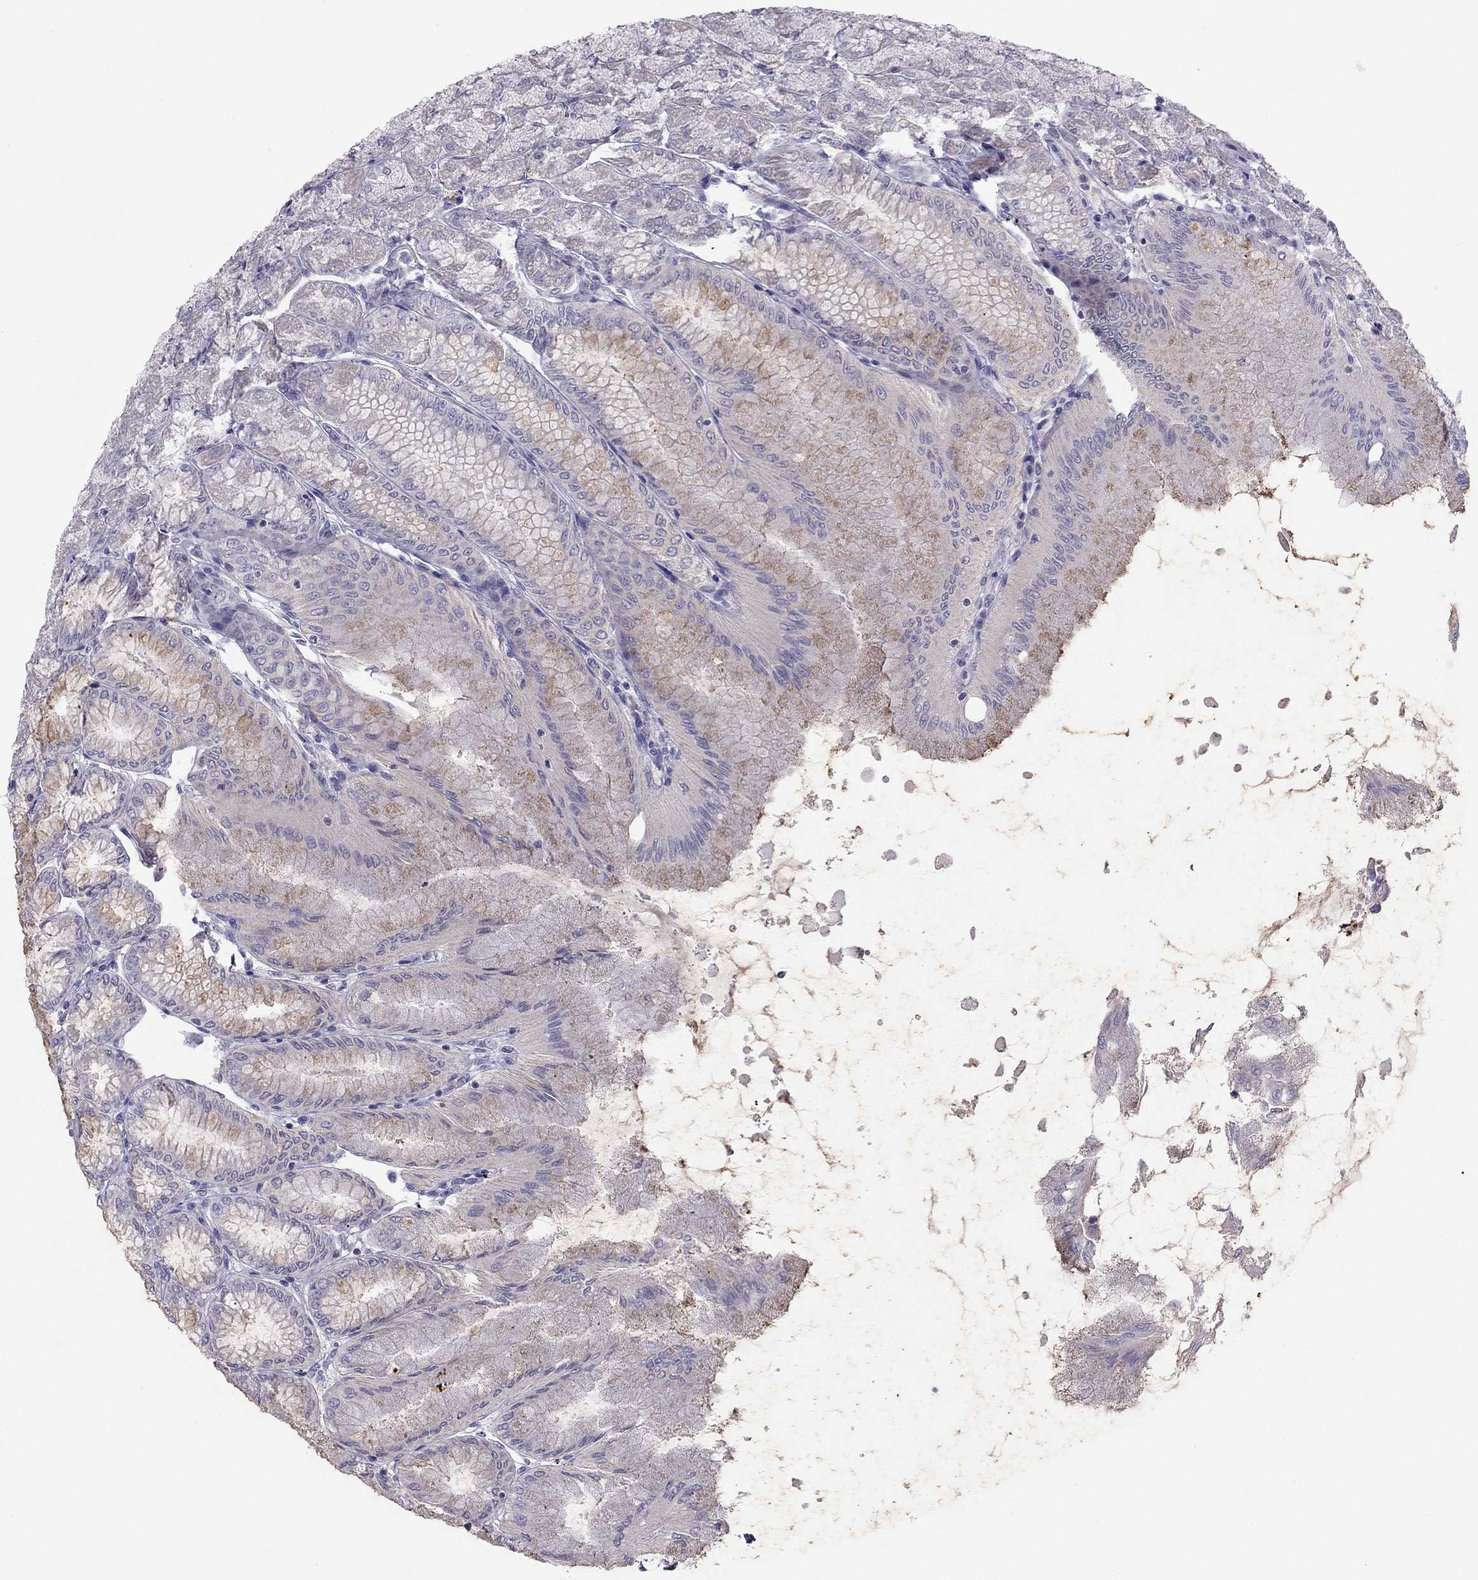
{"staining": {"intensity": "weak", "quantity": "25%-75%", "location": "cytoplasmic/membranous"}, "tissue": "stomach", "cell_type": "Glandular cells", "image_type": "normal", "snomed": [{"axis": "morphology", "description": "Normal tissue, NOS"}, {"axis": "topography", "description": "Stomach, upper"}], "caption": "A histopathology image of human stomach stained for a protein reveals weak cytoplasmic/membranous brown staining in glandular cells.", "gene": "SYT5", "patient": {"sex": "male", "age": 60}}